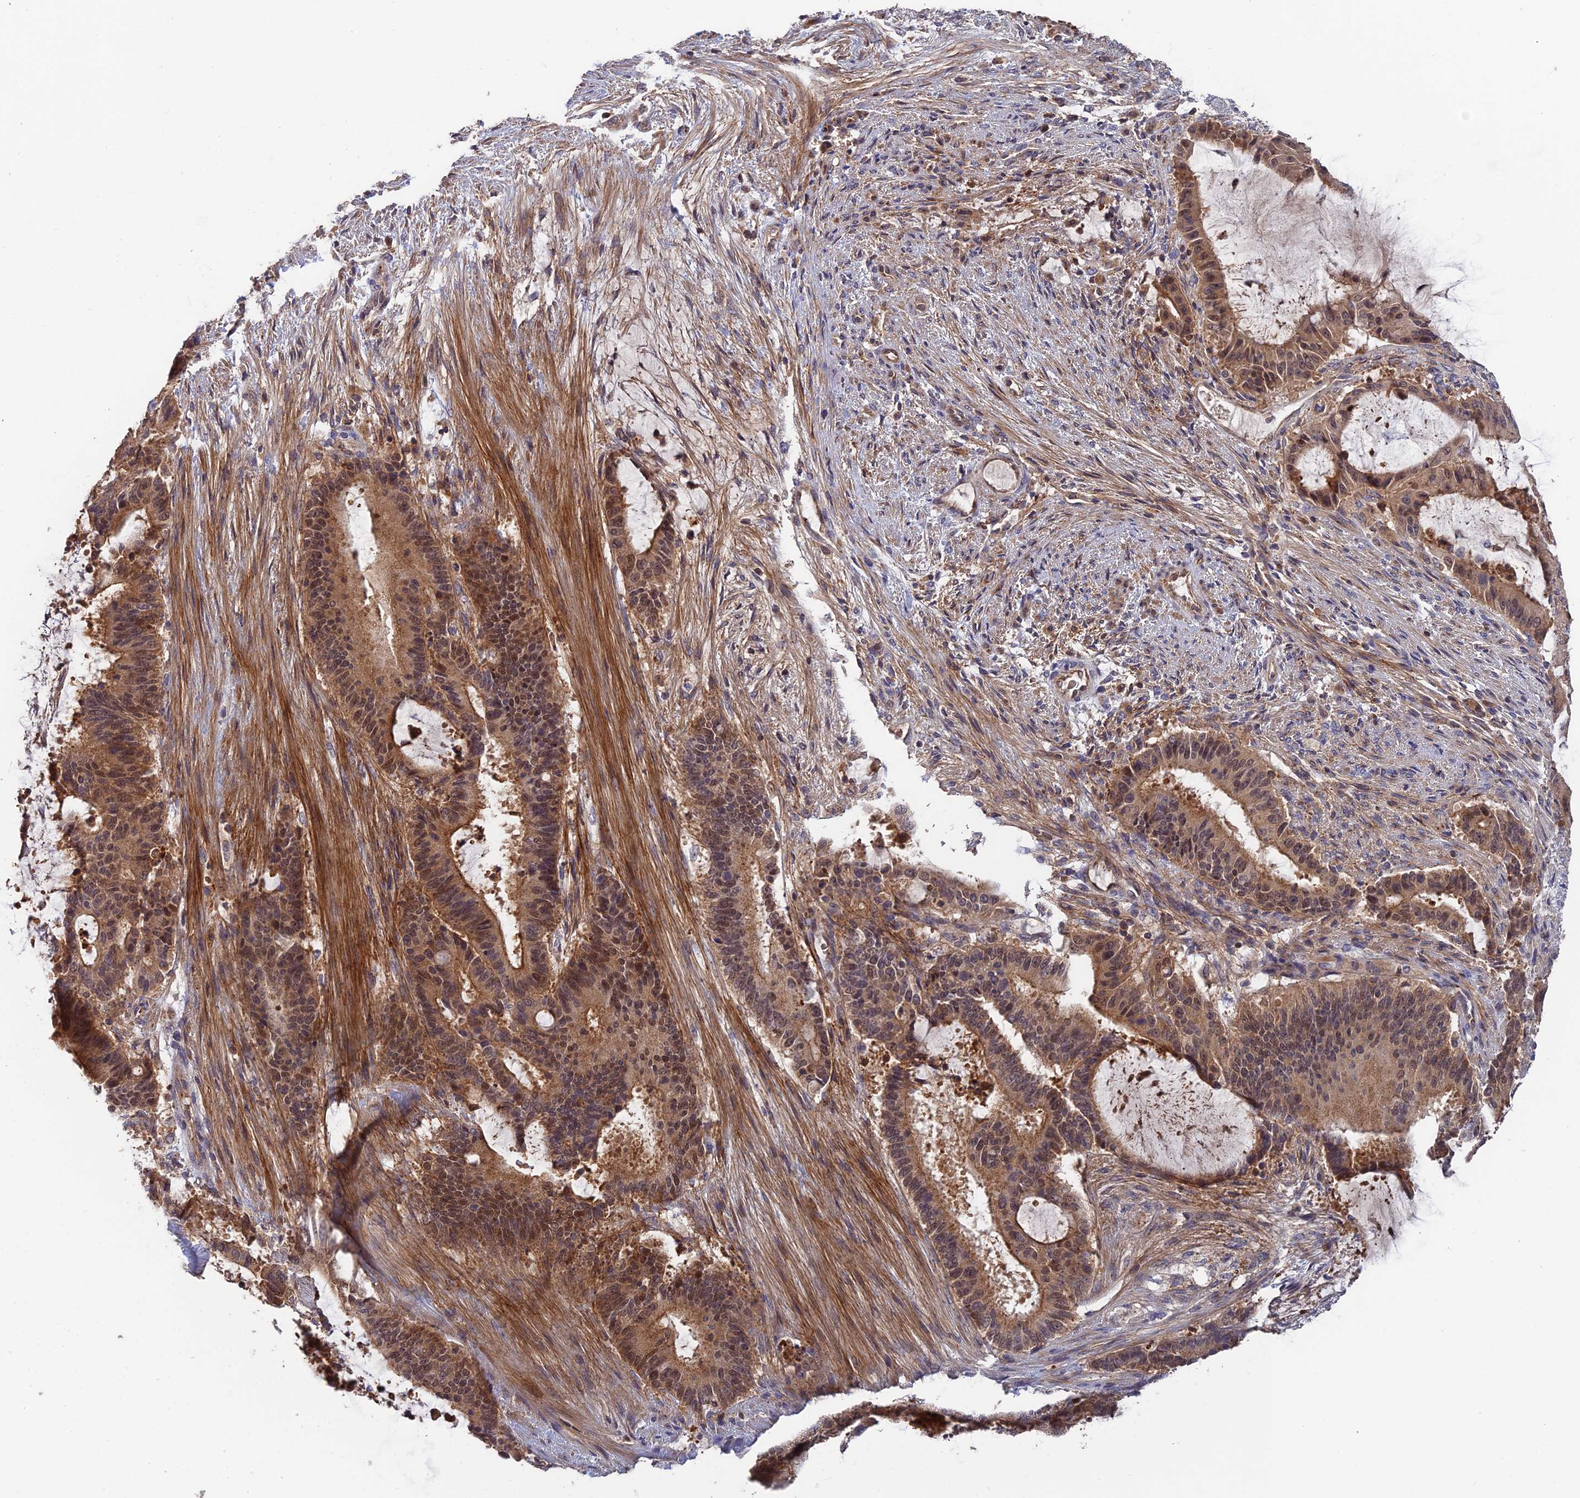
{"staining": {"intensity": "moderate", "quantity": ">75%", "location": "cytoplasmic/membranous,nuclear"}, "tissue": "liver cancer", "cell_type": "Tumor cells", "image_type": "cancer", "snomed": [{"axis": "morphology", "description": "Normal tissue, NOS"}, {"axis": "morphology", "description": "Cholangiocarcinoma"}, {"axis": "topography", "description": "Liver"}, {"axis": "topography", "description": "Peripheral nerve tissue"}], "caption": "The immunohistochemical stain shows moderate cytoplasmic/membranous and nuclear positivity in tumor cells of liver cancer tissue. (IHC, brightfield microscopy, high magnification).", "gene": "RPIA", "patient": {"sex": "female", "age": 73}}